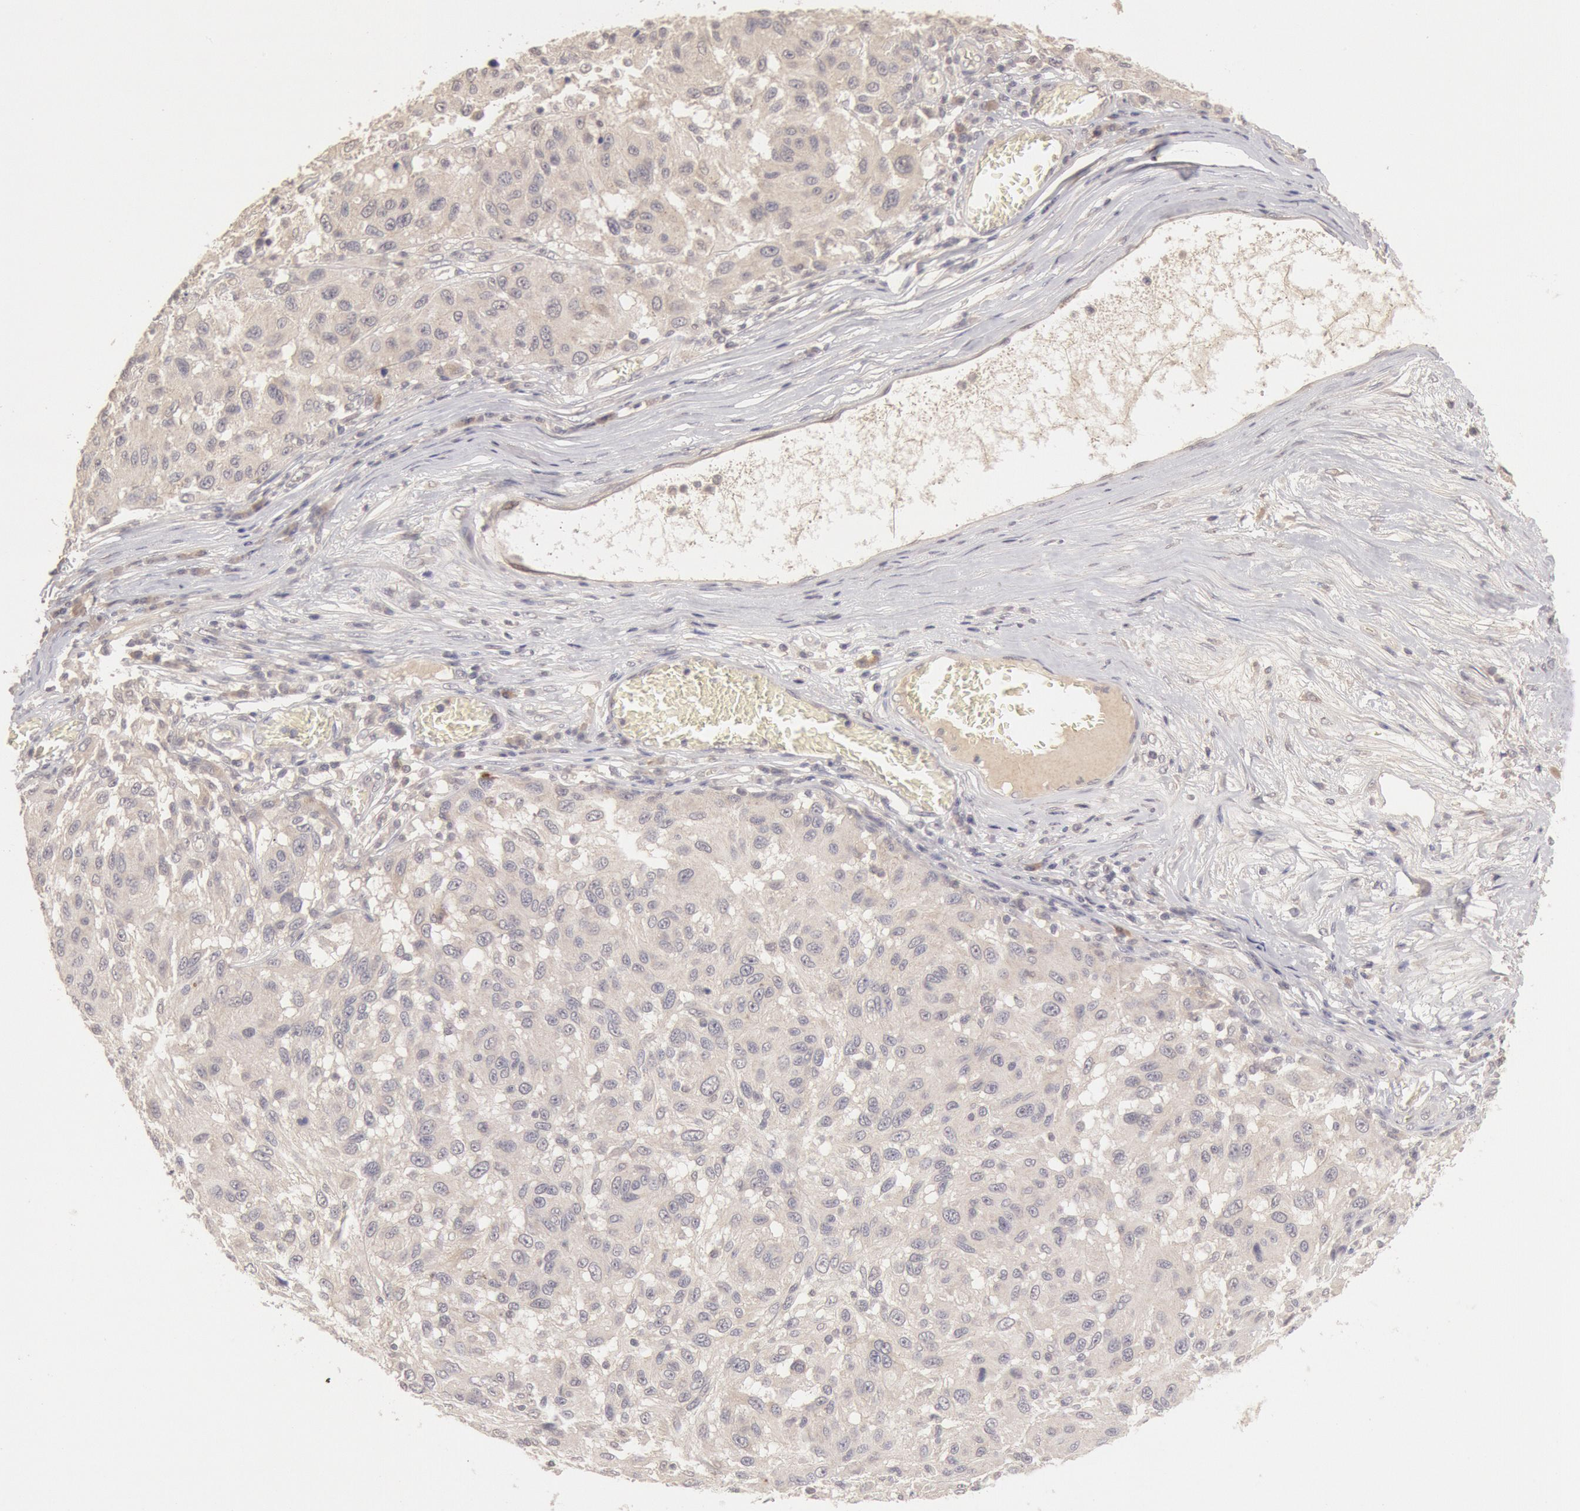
{"staining": {"intensity": "negative", "quantity": "none", "location": "none"}, "tissue": "melanoma", "cell_type": "Tumor cells", "image_type": "cancer", "snomed": [{"axis": "morphology", "description": "Malignant melanoma, NOS"}, {"axis": "topography", "description": "Skin"}], "caption": "Tumor cells are negative for protein expression in human malignant melanoma. Brightfield microscopy of immunohistochemistry (IHC) stained with DAB (3,3'-diaminobenzidine) (brown) and hematoxylin (blue), captured at high magnification.", "gene": "ZFP36L1", "patient": {"sex": "female", "age": 77}}